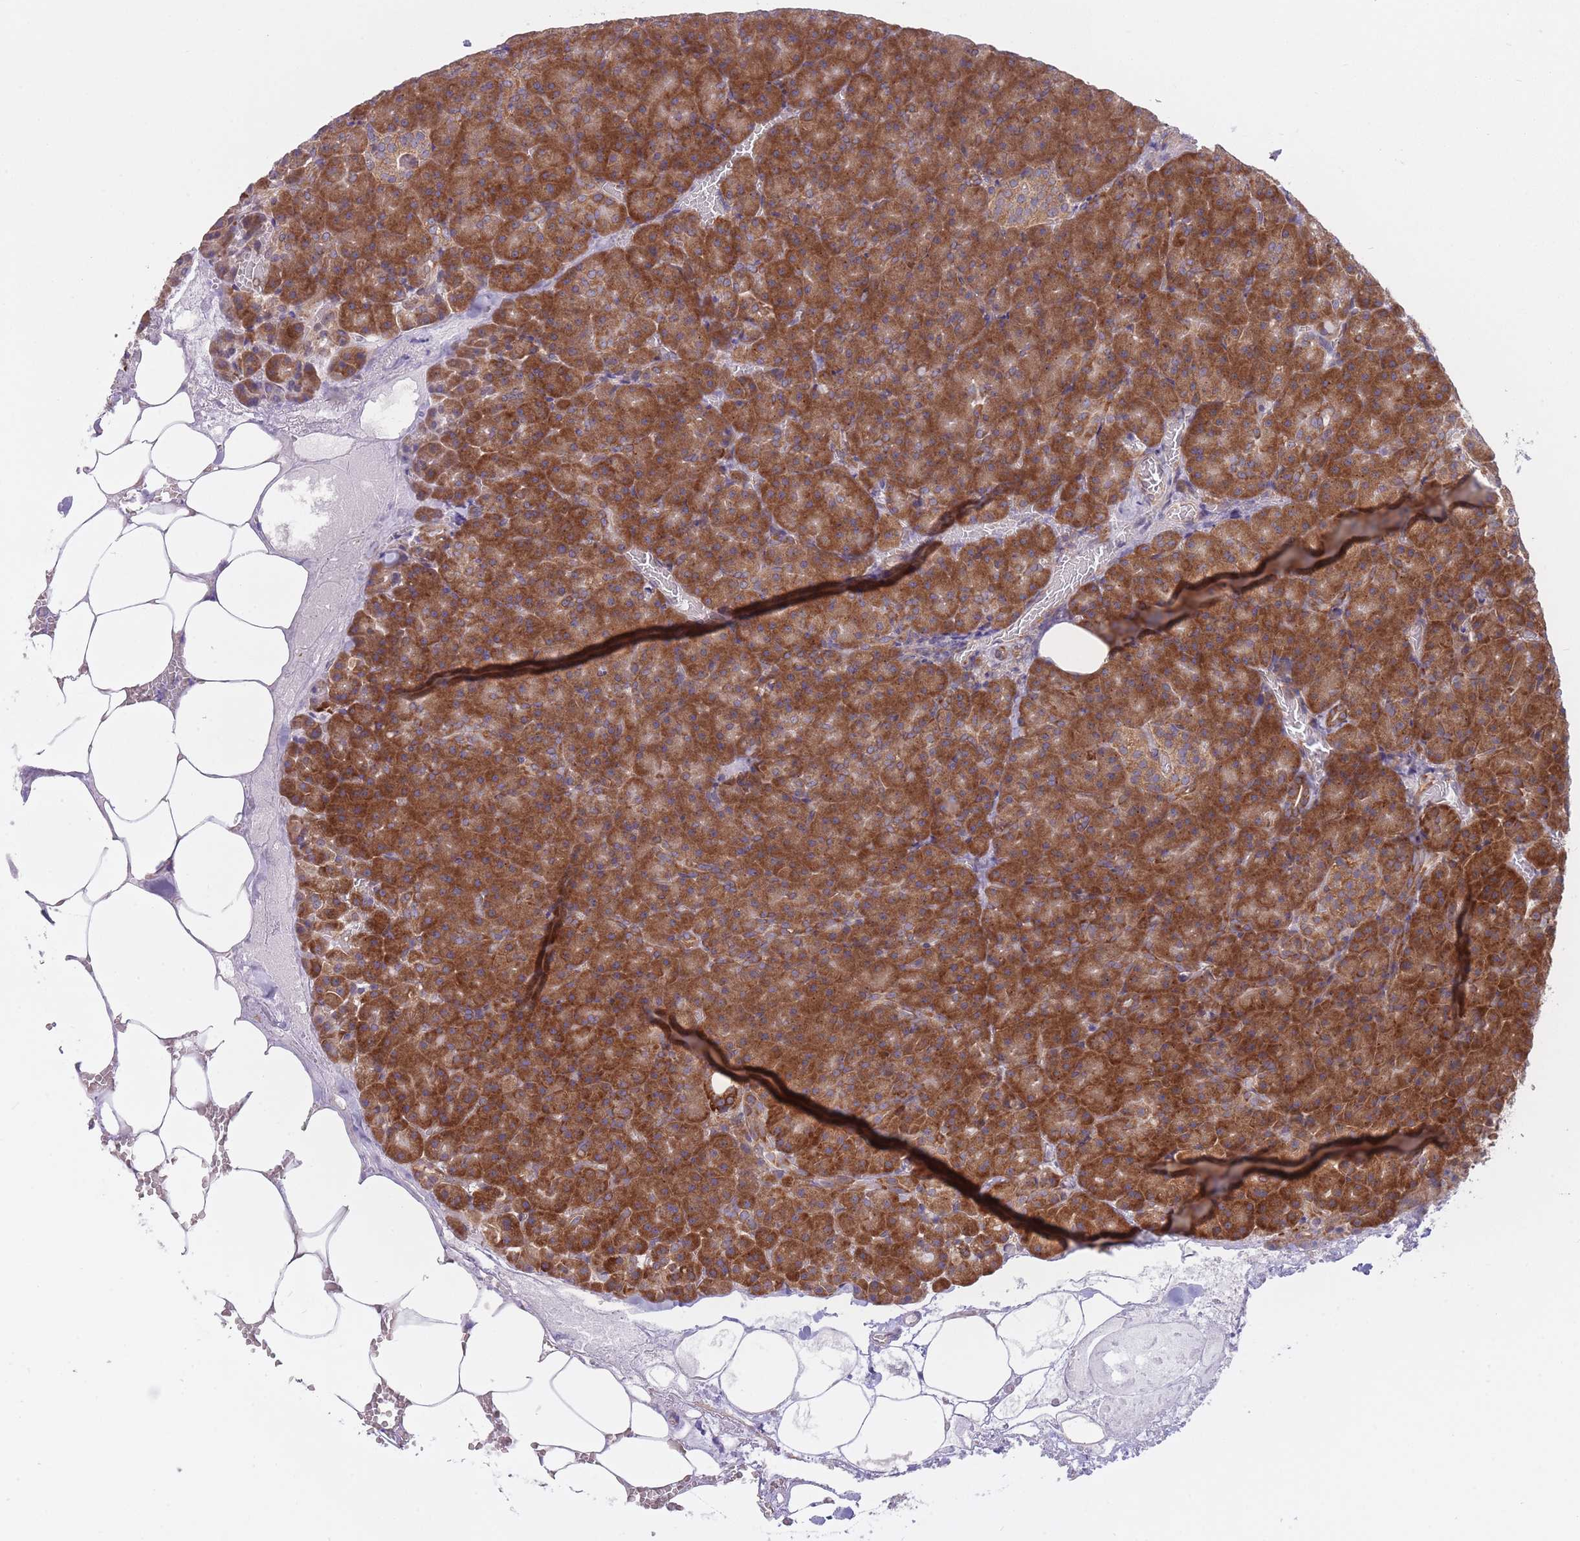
{"staining": {"intensity": "strong", "quantity": ">75%", "location": "cytoplasmic/membranous"}, "tissue": "pancreas", "cell_type": "Exocrine glandular cells", "image_type": "normal", "snomed": [{"axis": "morphology", "description": "Normal tissue, NOS"}, {"axis": "topography", "description": "Pancreas"}], "caption": "Protein staining of normal pancreas displays strong cytoplasmic/membranous positivity in about >75% of exocrine glandular cells.", "gene": "CCDC124", "patient": {"sex": "female", "age": 74}}